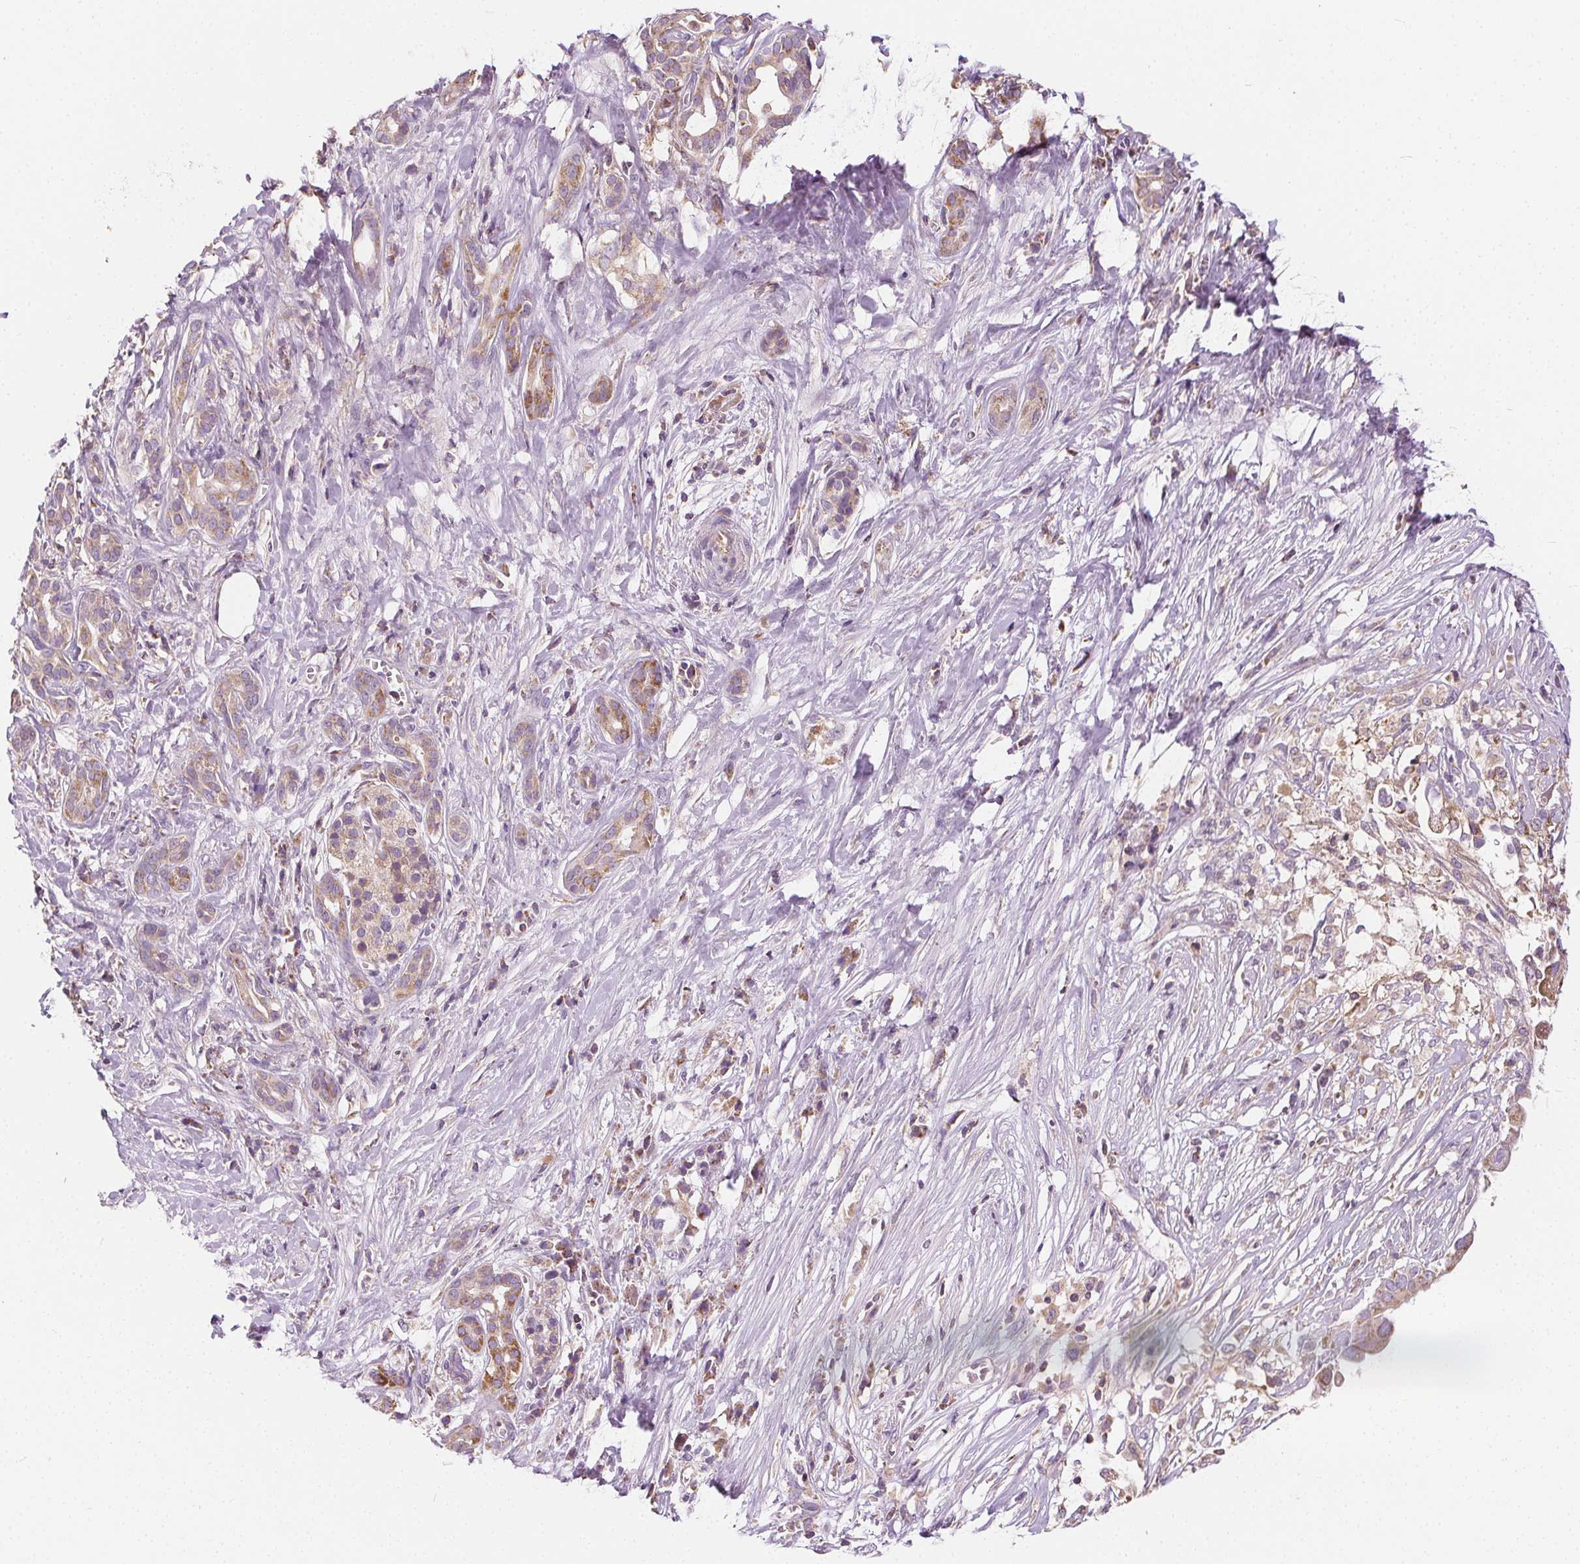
{"staining": {"intensity": "moderate", "quantity": "<25%", "location": "cytoplasmic/membranous"}, "tissue": "pancreatic cancer", "cell_type": "Tumor cells", "image_type": "cancer", "snomed": [{"axis": "morphology", "description": "Adenocarcinoma, NOS"}, {"axis": "topography", "description": "Pancreas"}], "caption": "IHC of human pancreatic adenocarcinoma displays low levels of moderate cytoplasmic/membranous expression in about <25% of tumor cells. Using DAB (brown) and hematoxylin (blue) stains, captured at high magnification using brightfield microscopy.", "gene": "RAB20", "patient": {"sex": "male", "age": 61}}